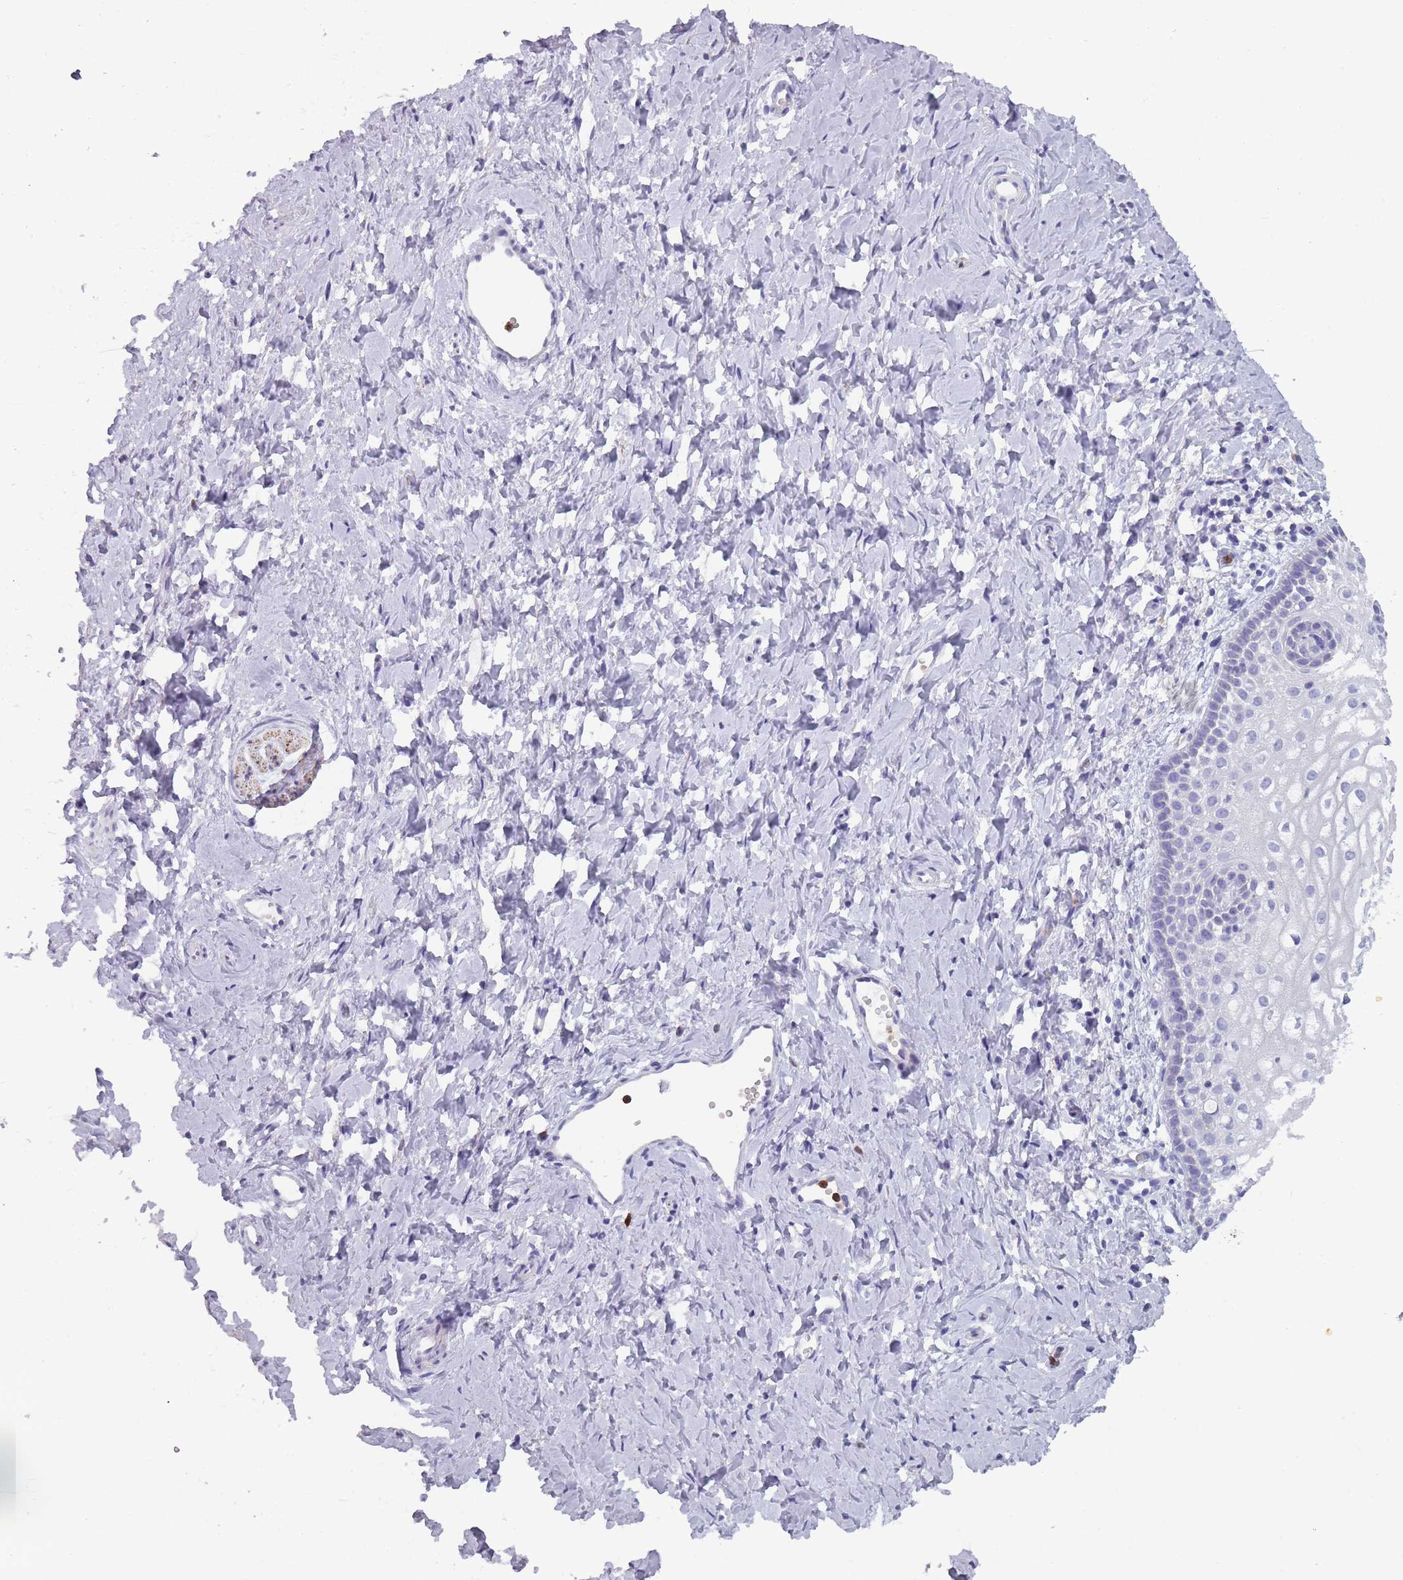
{"staining": {"intensity": "negative", "quantity": "none", "location": "none"}, "tissue": "vagina", "cell_type": "Squamous epithelial cells", "image_type": "normal", "snomed": [{"axis": "morphology", "description": "Normal tissue, NOS"}, {"axis": "topography", "description": "Vagina"}], "caption": "Immunohistochemistry histopathology image of unremarkable vagina: vagina stained with DAB (3,3'-diaminobenzidine) reveals no significant protein positivity in squamous epithelial cells.", "gene": "CR1L", "patient": {"sex": "female", "age": 56}}